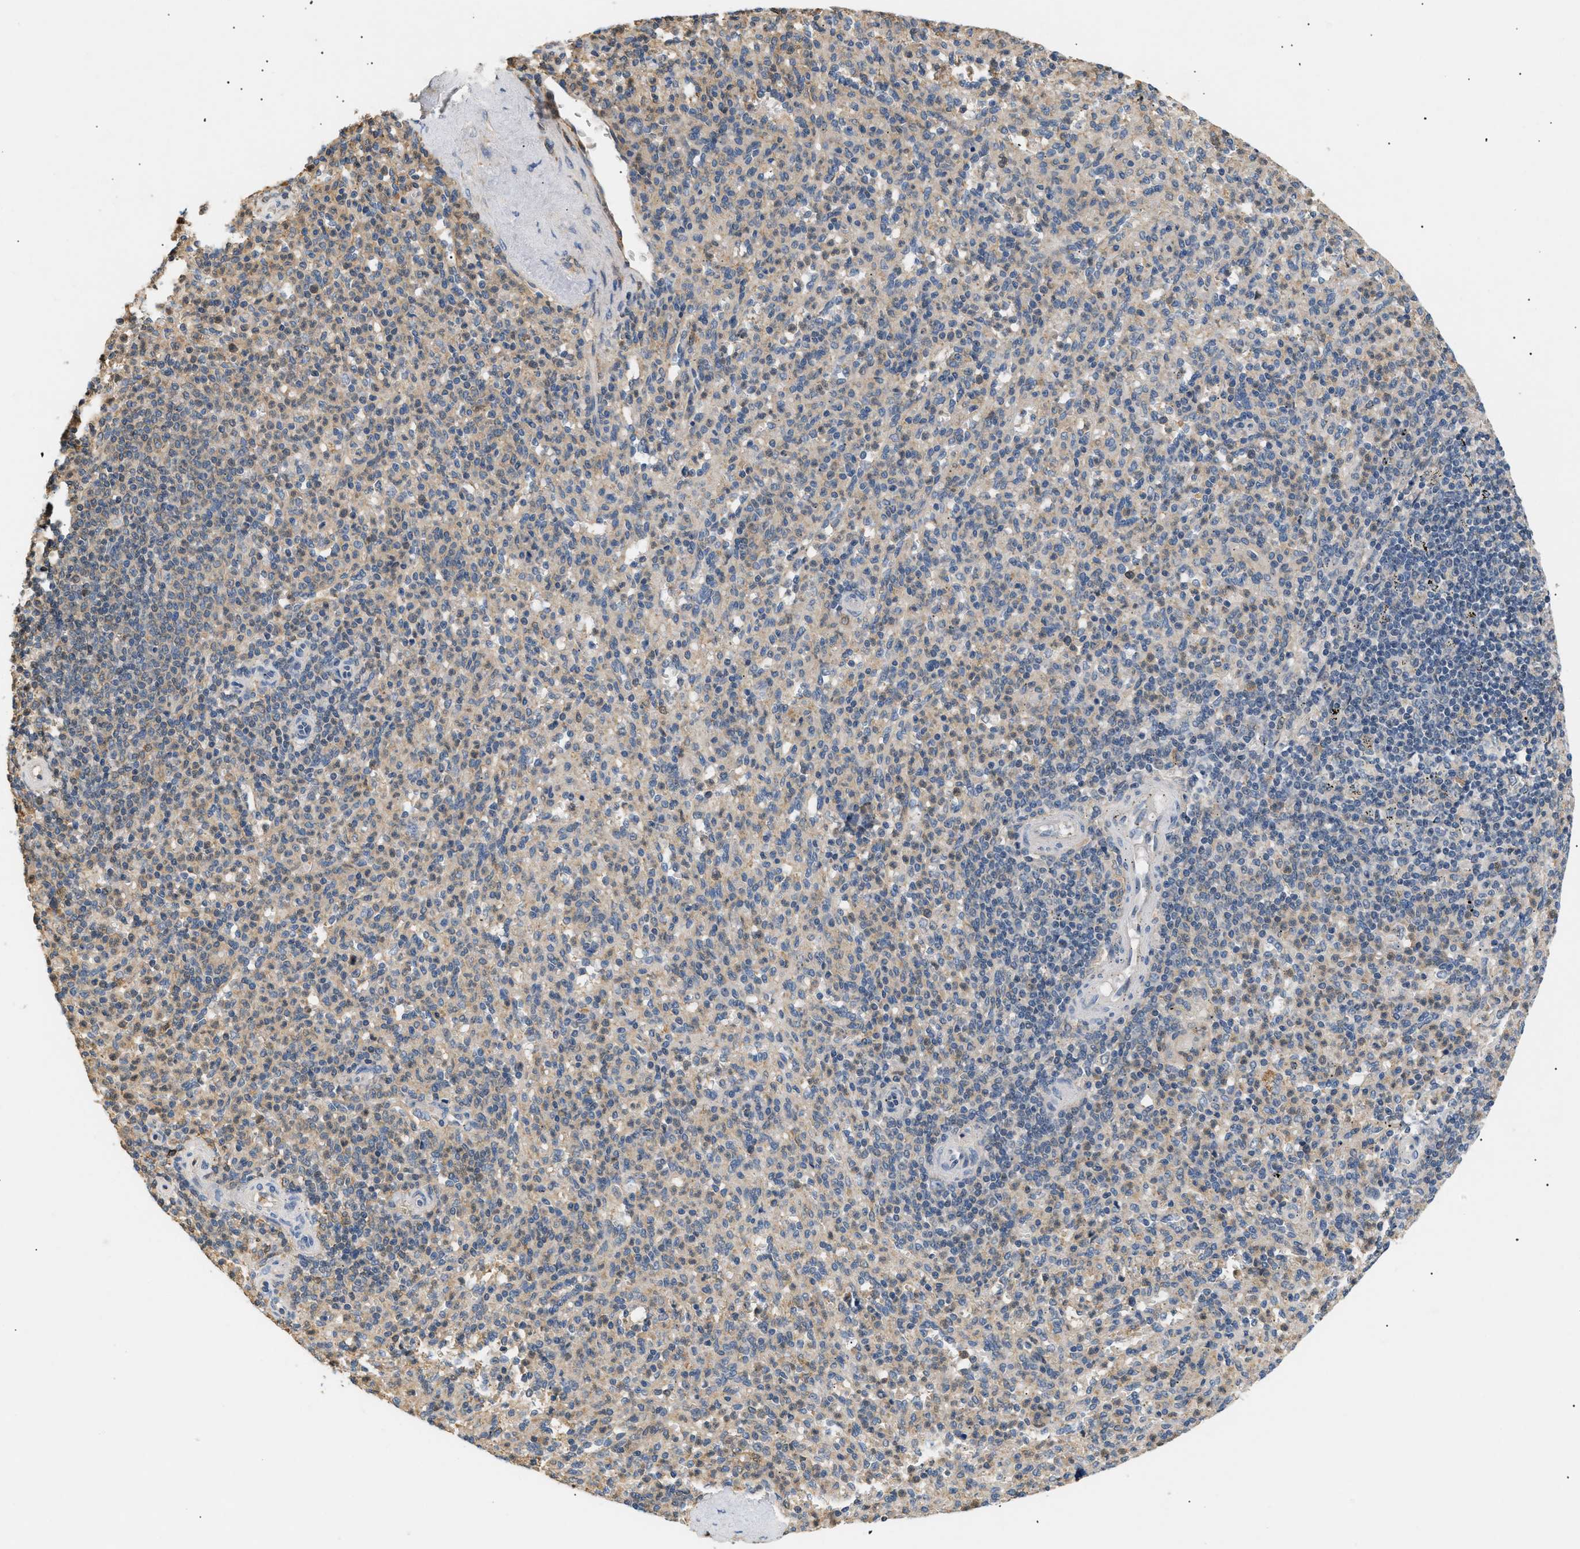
{"staining": {"intensity": "moderate", "quantity": "<25%", "location": "cytoplasmic/membranous"}, "tissue": "spleen", "cell_type": "Cells in red pulp", "image_type": "normal", "snomed": [{"axis": "morphology", "description": "Normal tissue, NOS"}, {"axis": "topography", "description": "Spleen"}], "caption": "This histopathology image demonstrates immunohistochemistry (IHC) staining of benign human spleen, with low moderate cytoplasmic/membranous staining in approximately <25% of cells in red pulp.", "gene": "FARS2", "patient": {"sex": "male", "age": 36}}